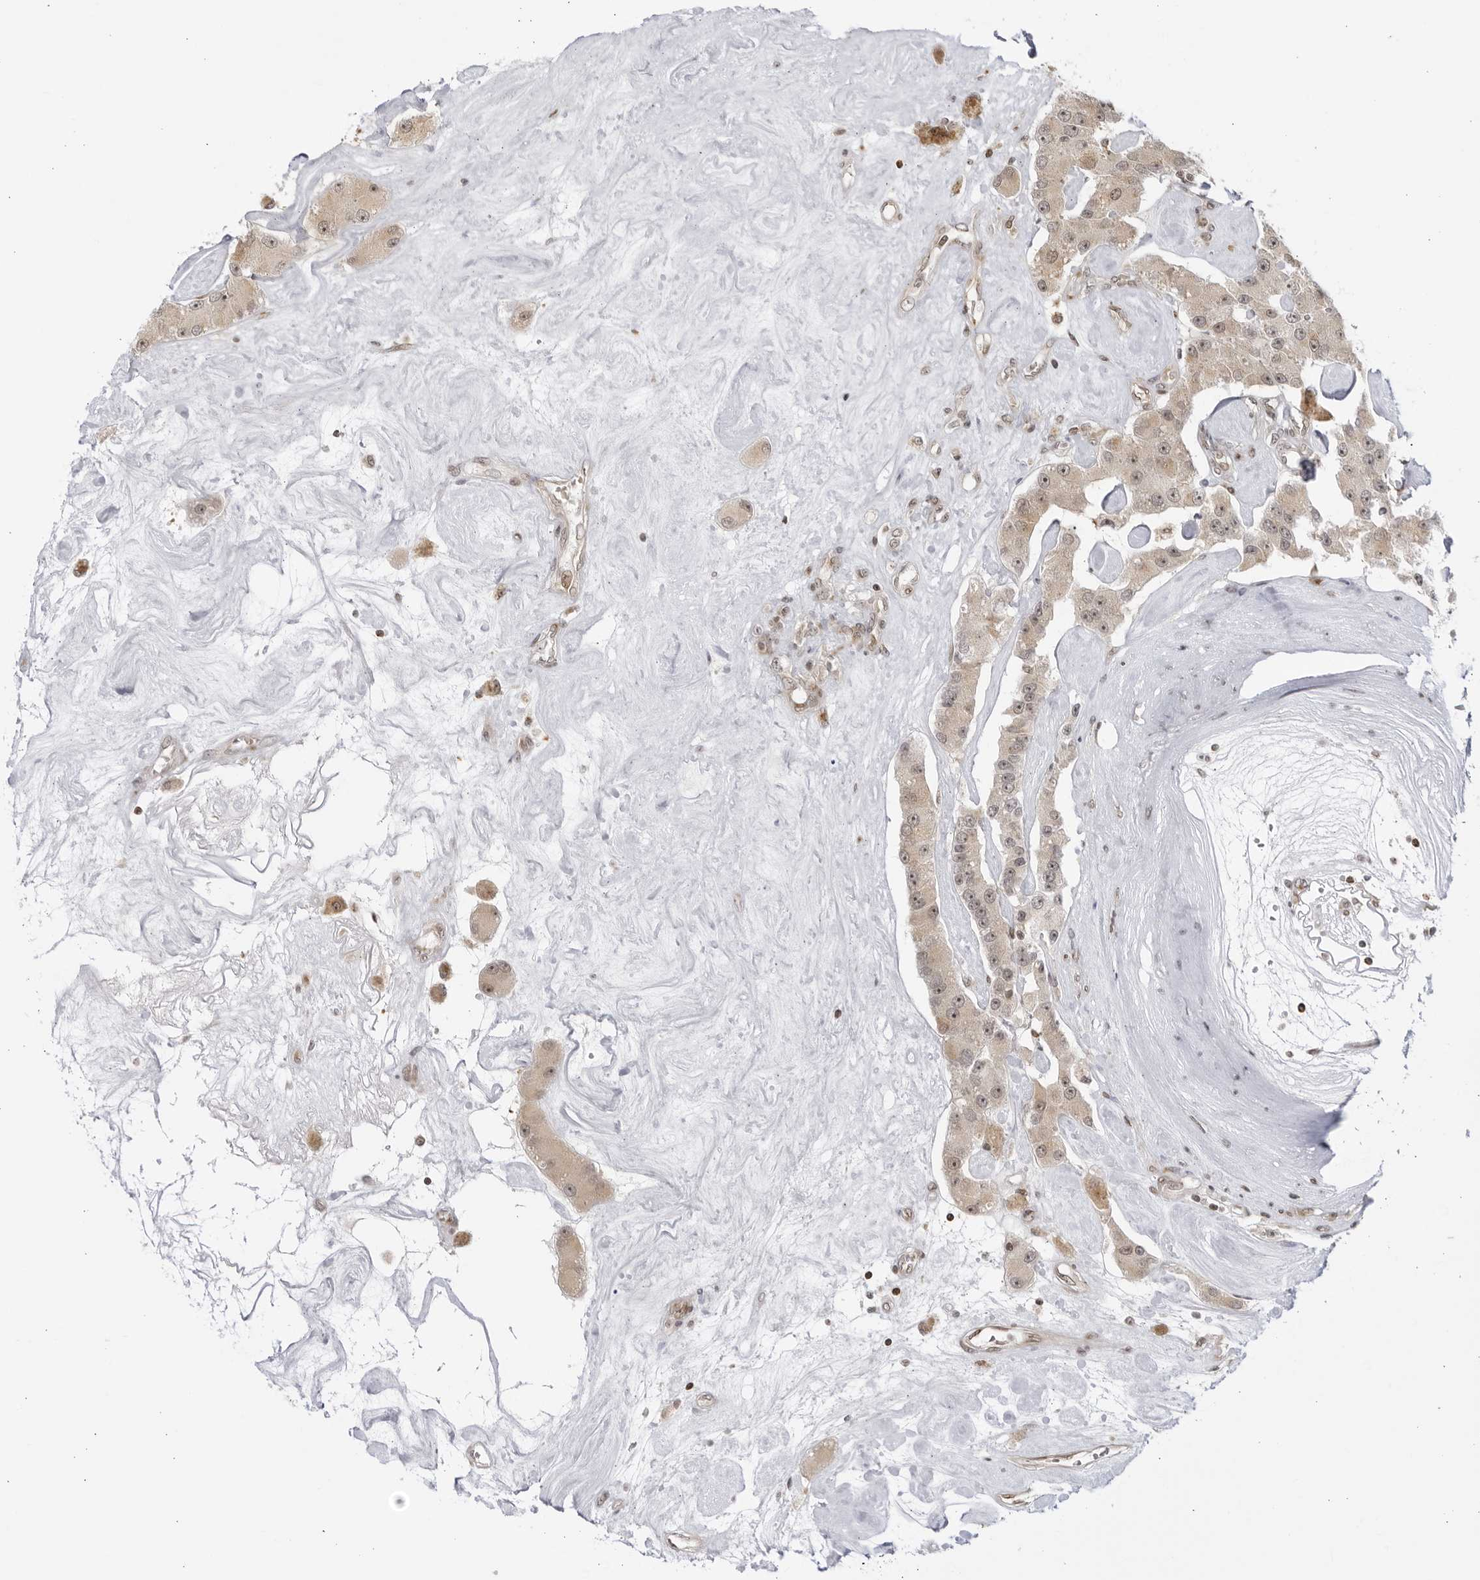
{"staining": {"intensity": "weak", "quantity": "25%-75%", "location": "nuclear"}, "tissue": "carcinoid", "cell_type": "Tumor cells", "image_type": "cancer", "snomed": [{"axis": "morphology", "description": "Carcinoid, malignant, NOS"}, {"axis": "topography", "description": "Pancreas"}], "caption": "Carcinoid tissue demonstrates weak nuclear staining in about 25%-75% of tumor cells", "gene": "RASGEF1C", "patient": {"sex": "male", "age": 41}}